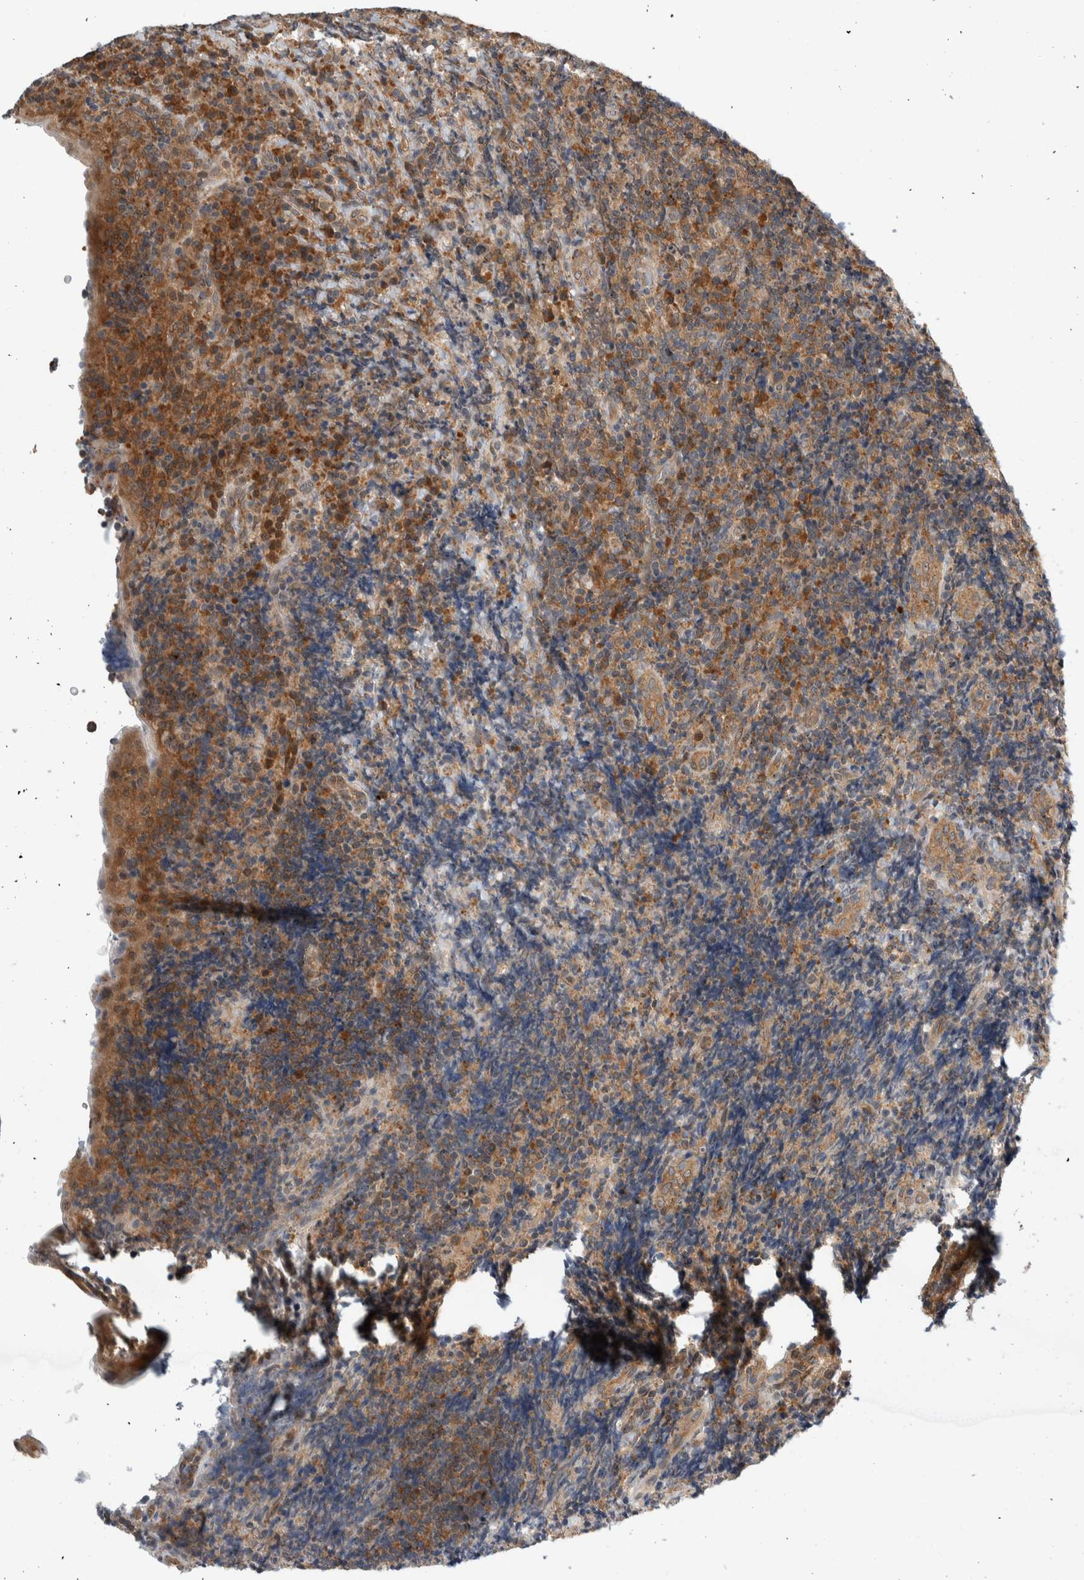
{"staining": {"intensity": "strong", "quantity": ">75%", "location": "cytoplasmic/membranous"}, "tissue": "lymphoma", "cell_type": "Tumor cells", "image_type": "cancer", "snomed": [{"axis": "morphology", "description": "Malignant lymphoma, non-Hodgkin's type, High grade"}, {"axis": "topography", "description": "Tonsil"}], "caption": "A high amount of strong cytoplasmic/membranous positivity is seen in approximately >75% of tumor cells in lymphoma tissue.", "gene": "CCDC43", "patient": {"sex": "female", "age": 36}}